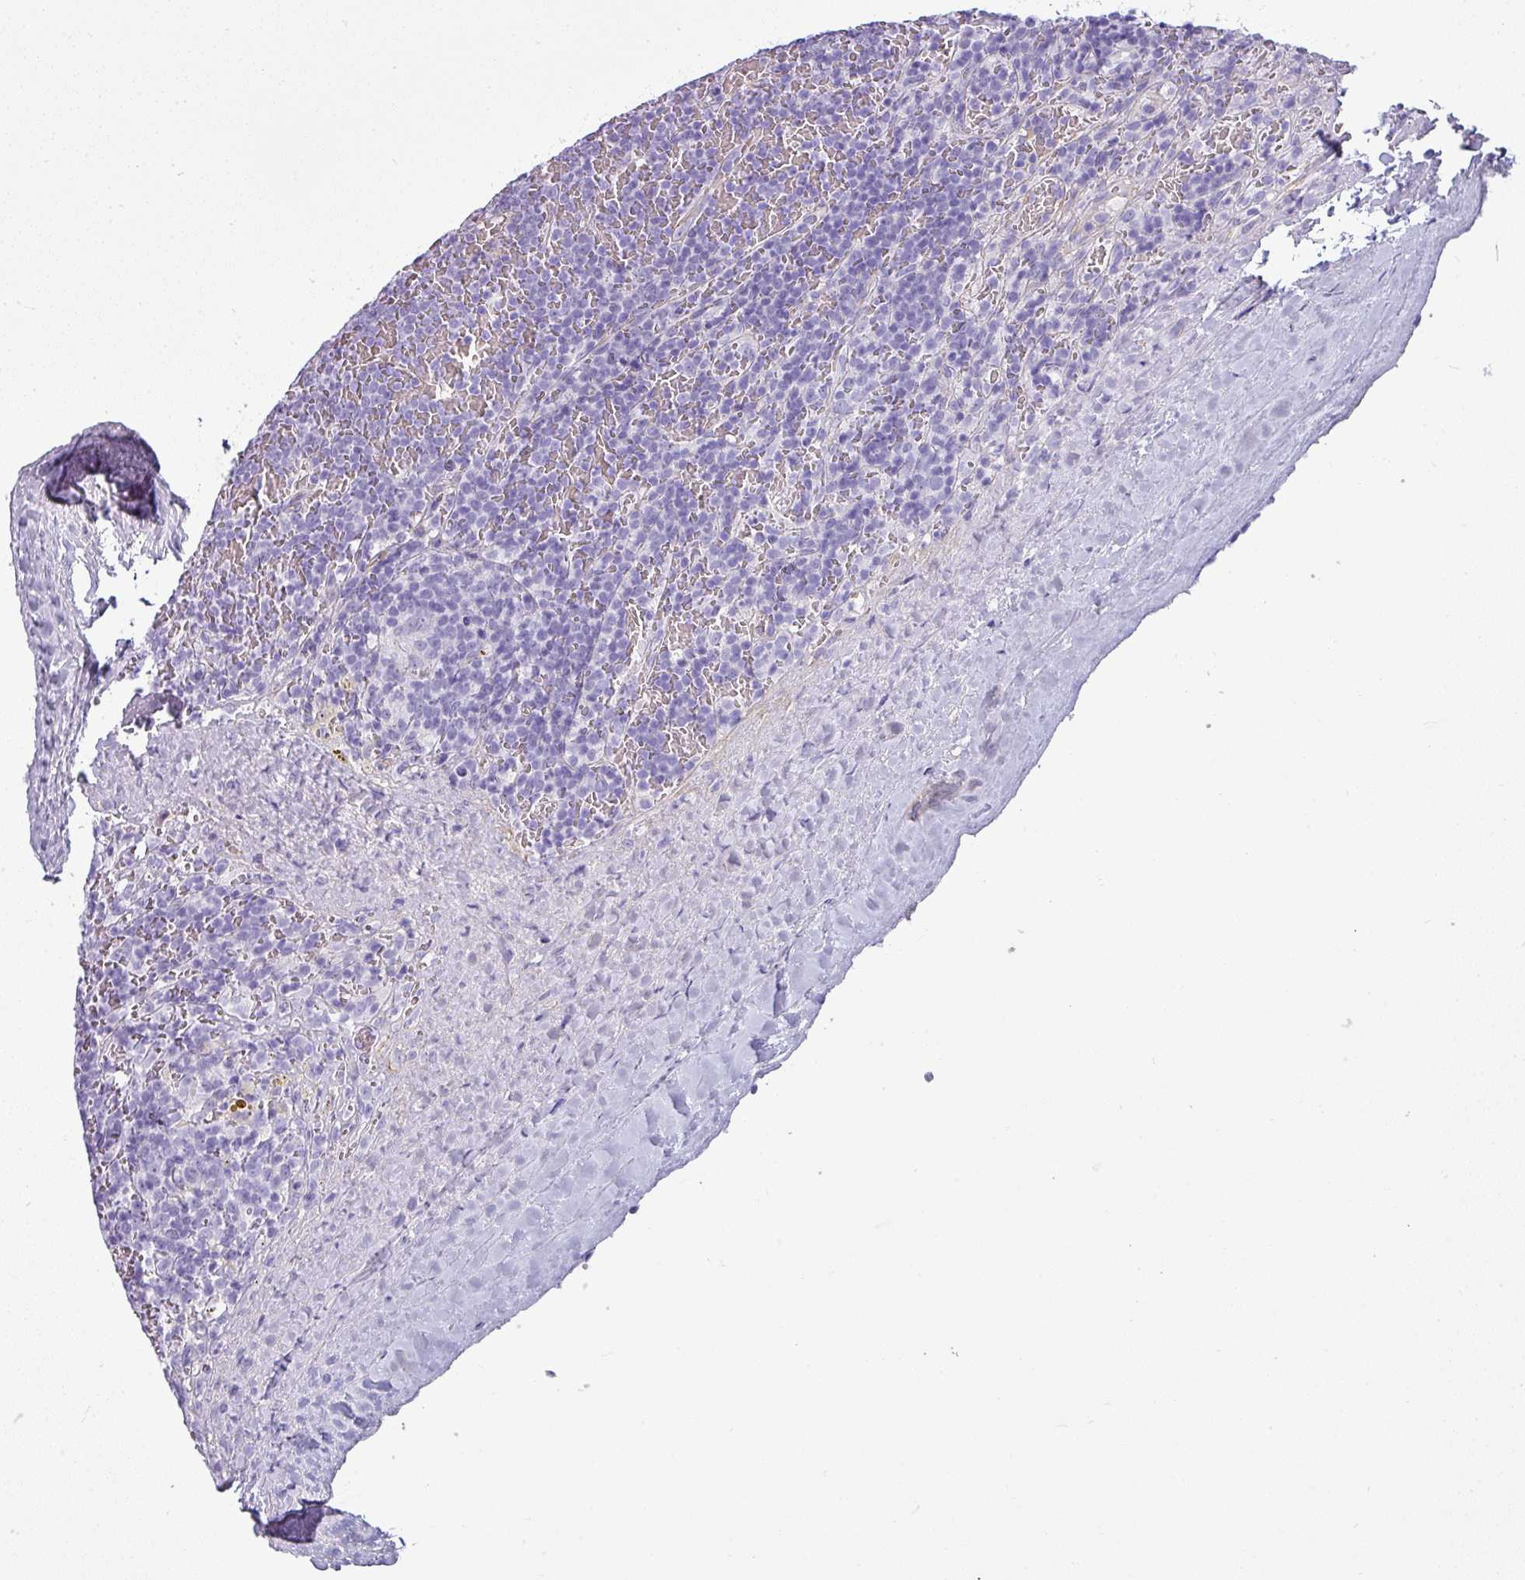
{"staining": {"intensity": "negative", "quantity": "none", "location": "none"}, "tissue": "lymphoma", "cell_type": "Tumor cells", "image_type": "cancer", "snomed": [{"axis": "morphology", "description": "Malignant lymphoma, non-Hodgkin's type, Low grade"}, {"axis": "topography", "description": "Spleen"}], "caption": "Lymphoma was stained to show a protein in brown. There is no significant expression in tumor cells.", "gene": "VCX2", "patient": {"sex": "female", "age": 19}}